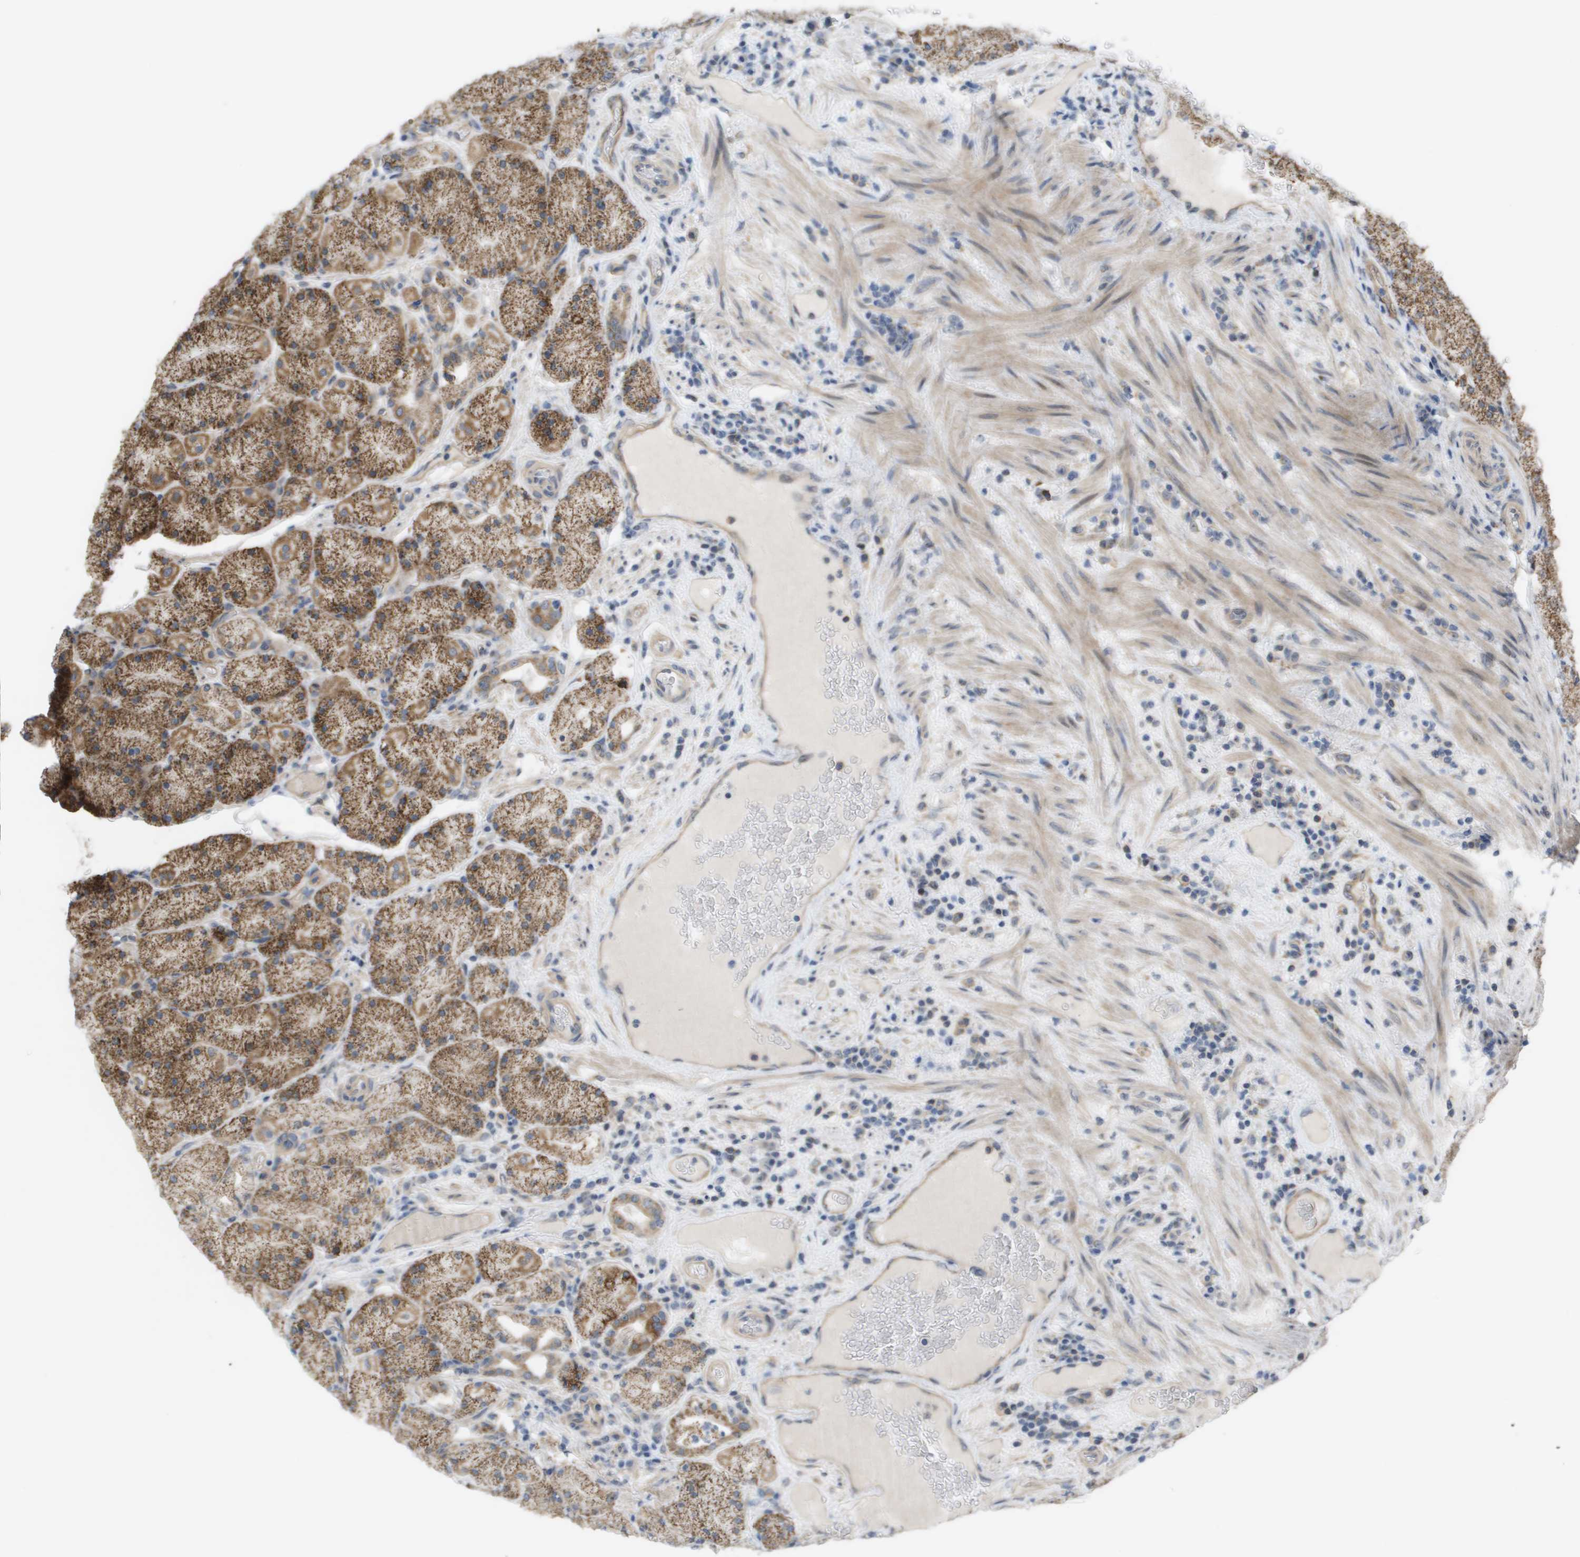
{"staining": {"intensity": "moderate", "quantity": ">75%", "location": "cytoplasmic/membranous"}, "tissue": "stomach", "cell_type": "Glandular cells", "image_type": "normal", "snomed": [{"axis": "morphology", "description": "Normal tissue, NOS"}, {"axis": "morphology", "description": "Carcinoid, malignant, NOS"}, {"axis": "topography", "description": "Stomach, upper"}], "caption": "Immunohistochemistry (IHC) of benign stomach displays medium levels of moderate cytoplasmic/membranous staining in approximately >75% of glandular cells. The protein of interest is shown in brown color, while the nuclei are stained blue.", "gene": "MTARC2", "patient": {"sex": "male", "age": 39}}